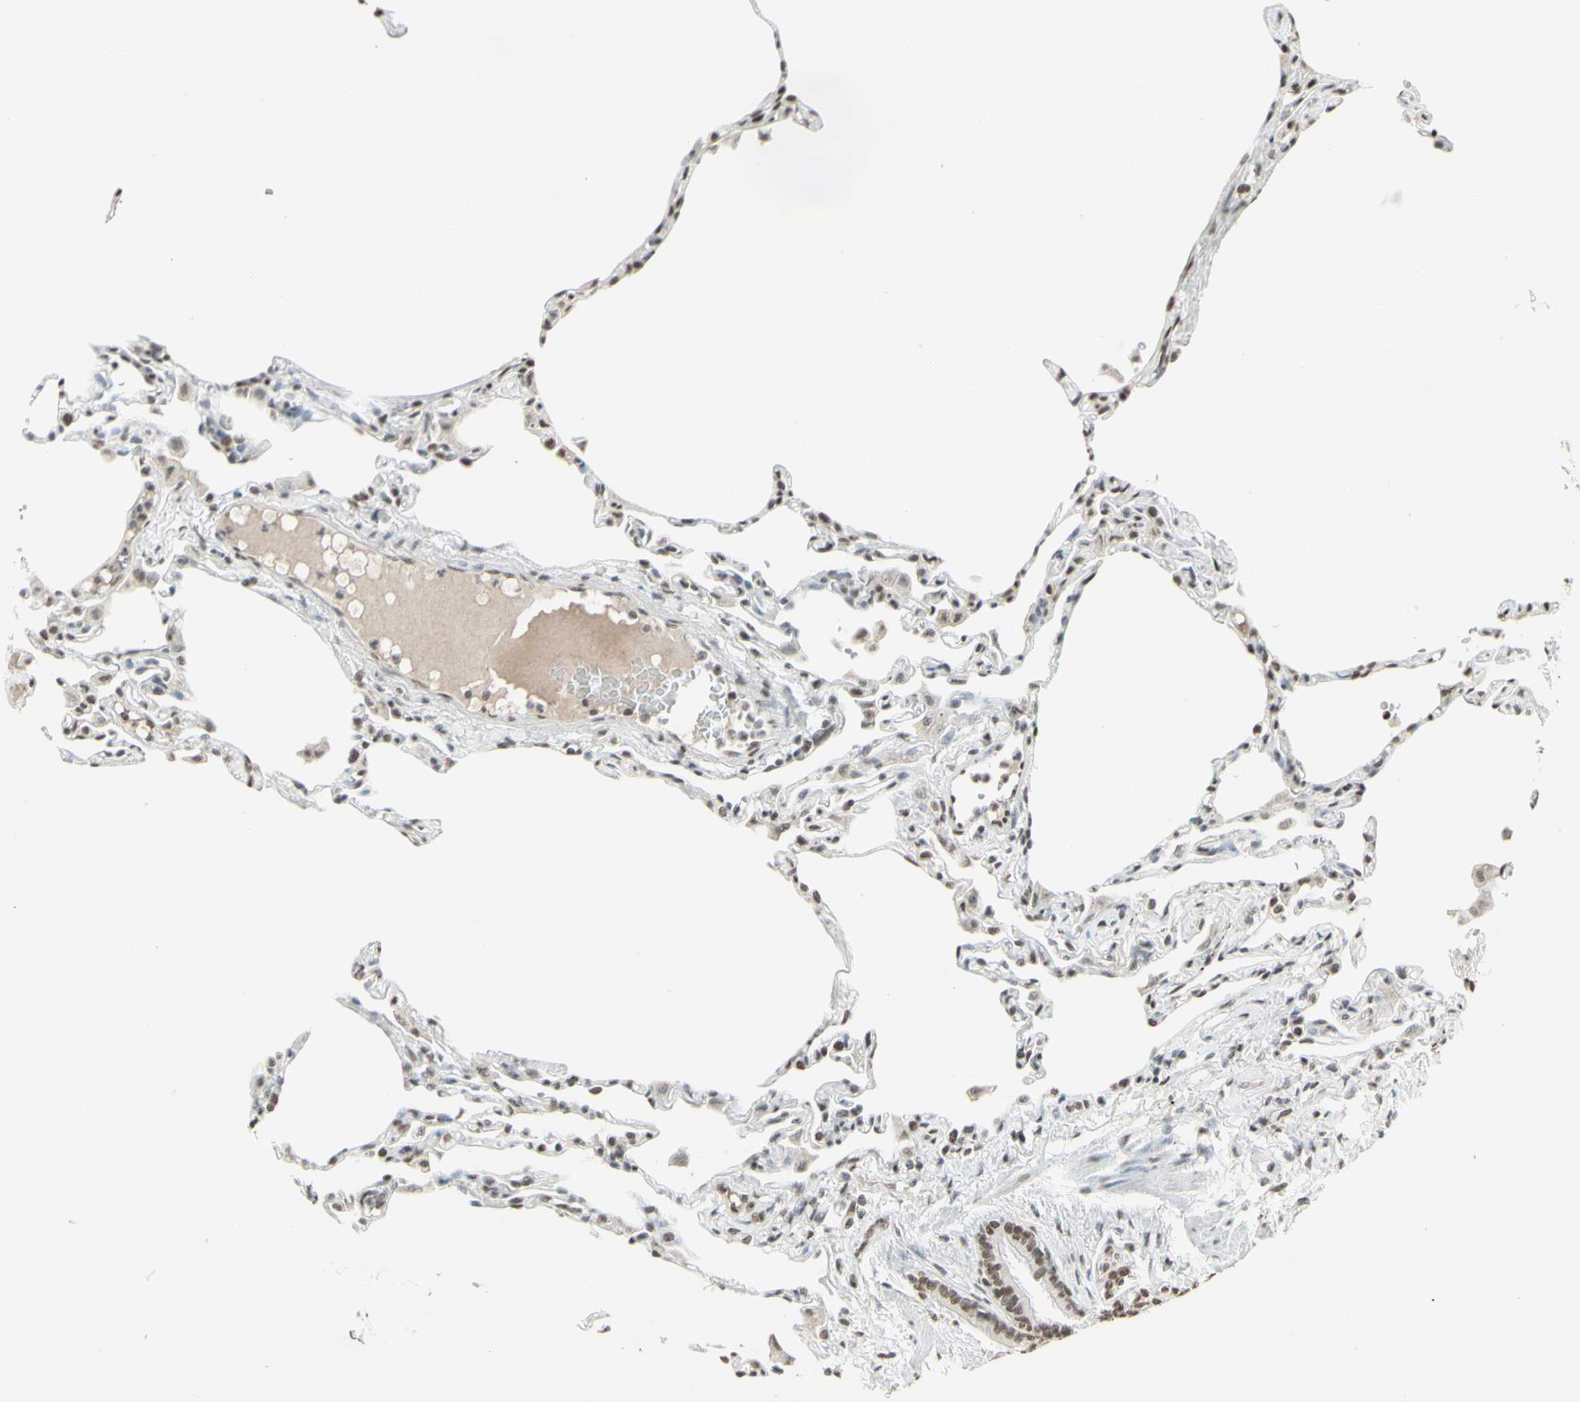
{"staining": {"intensity": "moderate", "quantity": "25%-75%", "location": "nuclear"}, "tissue": "lung", "cell_type": "Alveolar cells", "image_type": "normal", "snomed": [{"axis": "morphology", "description": "Normal tissue, NOS"}, {"axis": "topography", "description": "Lung"}], "caption": "DAB immunohistochemical staining of unremarkable lung reveals moderate nuclear protein positivity in about 25%-75% of alveolar cells. (IHC, brightfield microscopy, high magnification).", "gene": "TRIM28", "patient": {"sex": "female", "age": 49}}